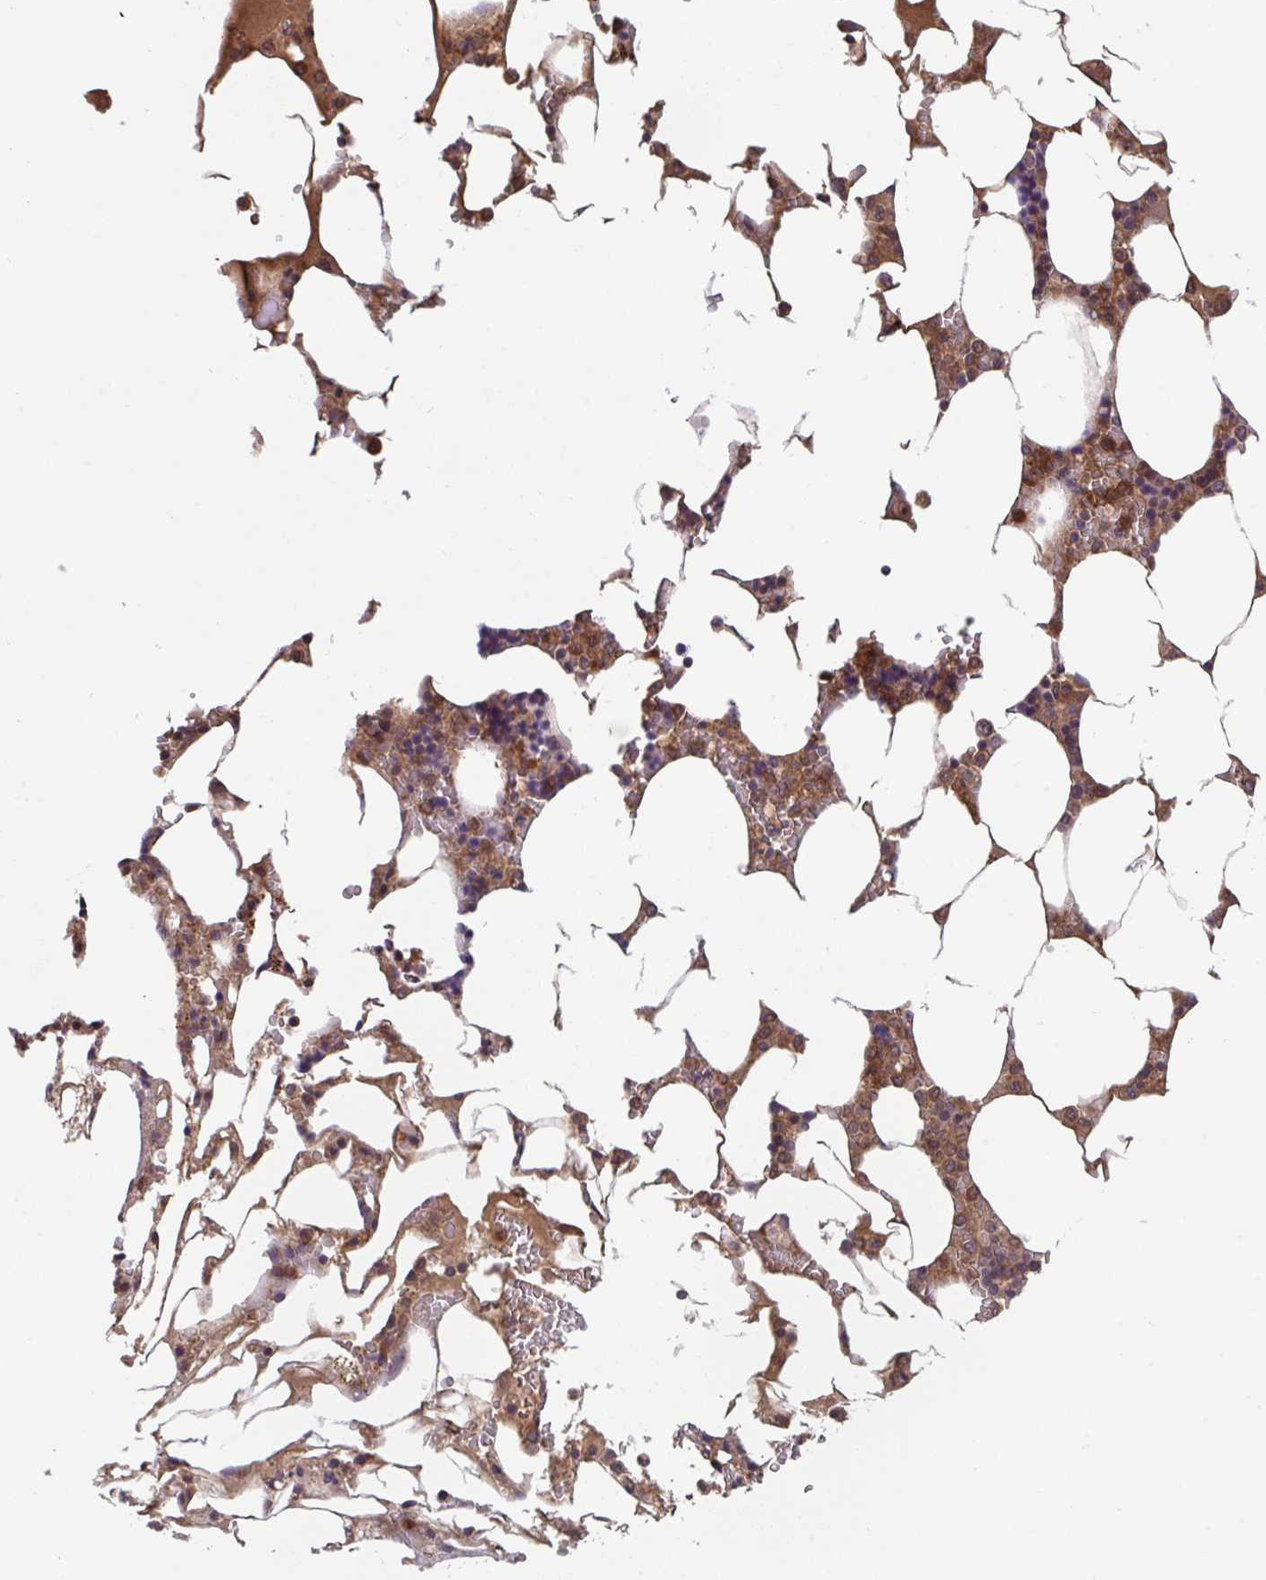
{"staining": {"intensity": "moderate", "quantity": "25%-75%", "location": "cytoplasmic/membranous,nuclear"}, "tissue": "bone marrow", "cell_type": "Hematopoietic cells", "image_type": "normal", "snomed": [{"axis": "morphology", "description": "Normal tissue, NOS"}, {"axis": "topography", "description": "Bone marrow"}], "caption": "DAB immunohistochemical staining of unremarkable bone marrow demonstrates moderate cytoplasmic/membranous,nuclear protein staining in about 25%-75% of hematopoietic cells. (DAB IHC with brightfield microscopy, high magnification).", "gene": "TIGAR", "patient": {"sex": "male", "age": 64}}